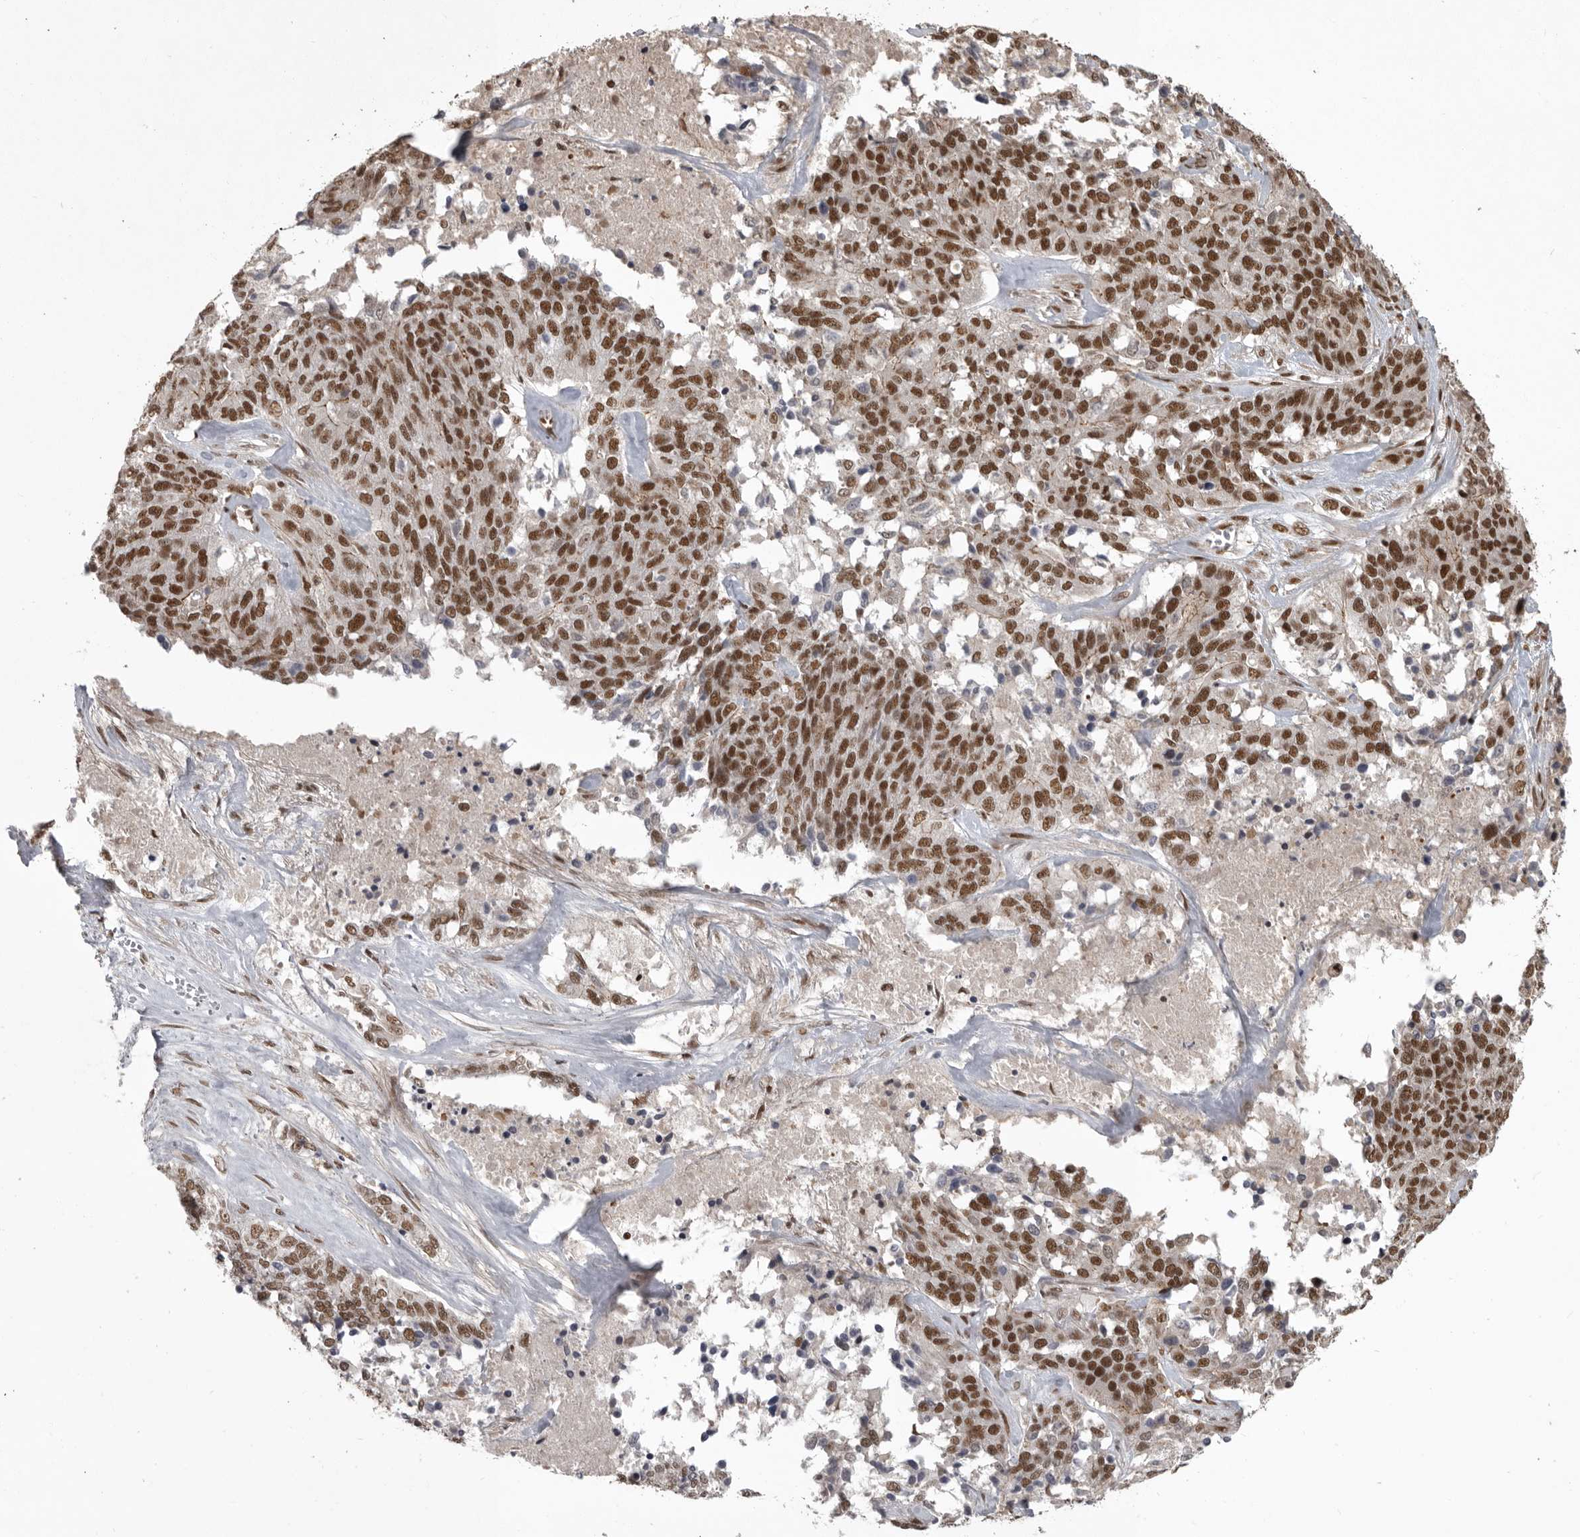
{"staining": {"intensity": "strong", "quantity": ">75%", "location": "nuclear"}, "tissue": "ovarian cancer", "cell_type": "Tumor cells", "image_type": "cancer", "snomed": [{"axis": "morphology", "description": "Cystadenocarcinoma, serous, NOS"}, {"axis": "topography", "description": "Ovary"}], "caption": "DAB (3,3'-diaminobenzidine) immunohistochemical staining of ovarian serous cystadenocarcinoma reveals strong nuclear protein positivity in about >75% of tumor cells.", "gene": "CBLL1", "patient": {"sex": "female", "age": 44}}